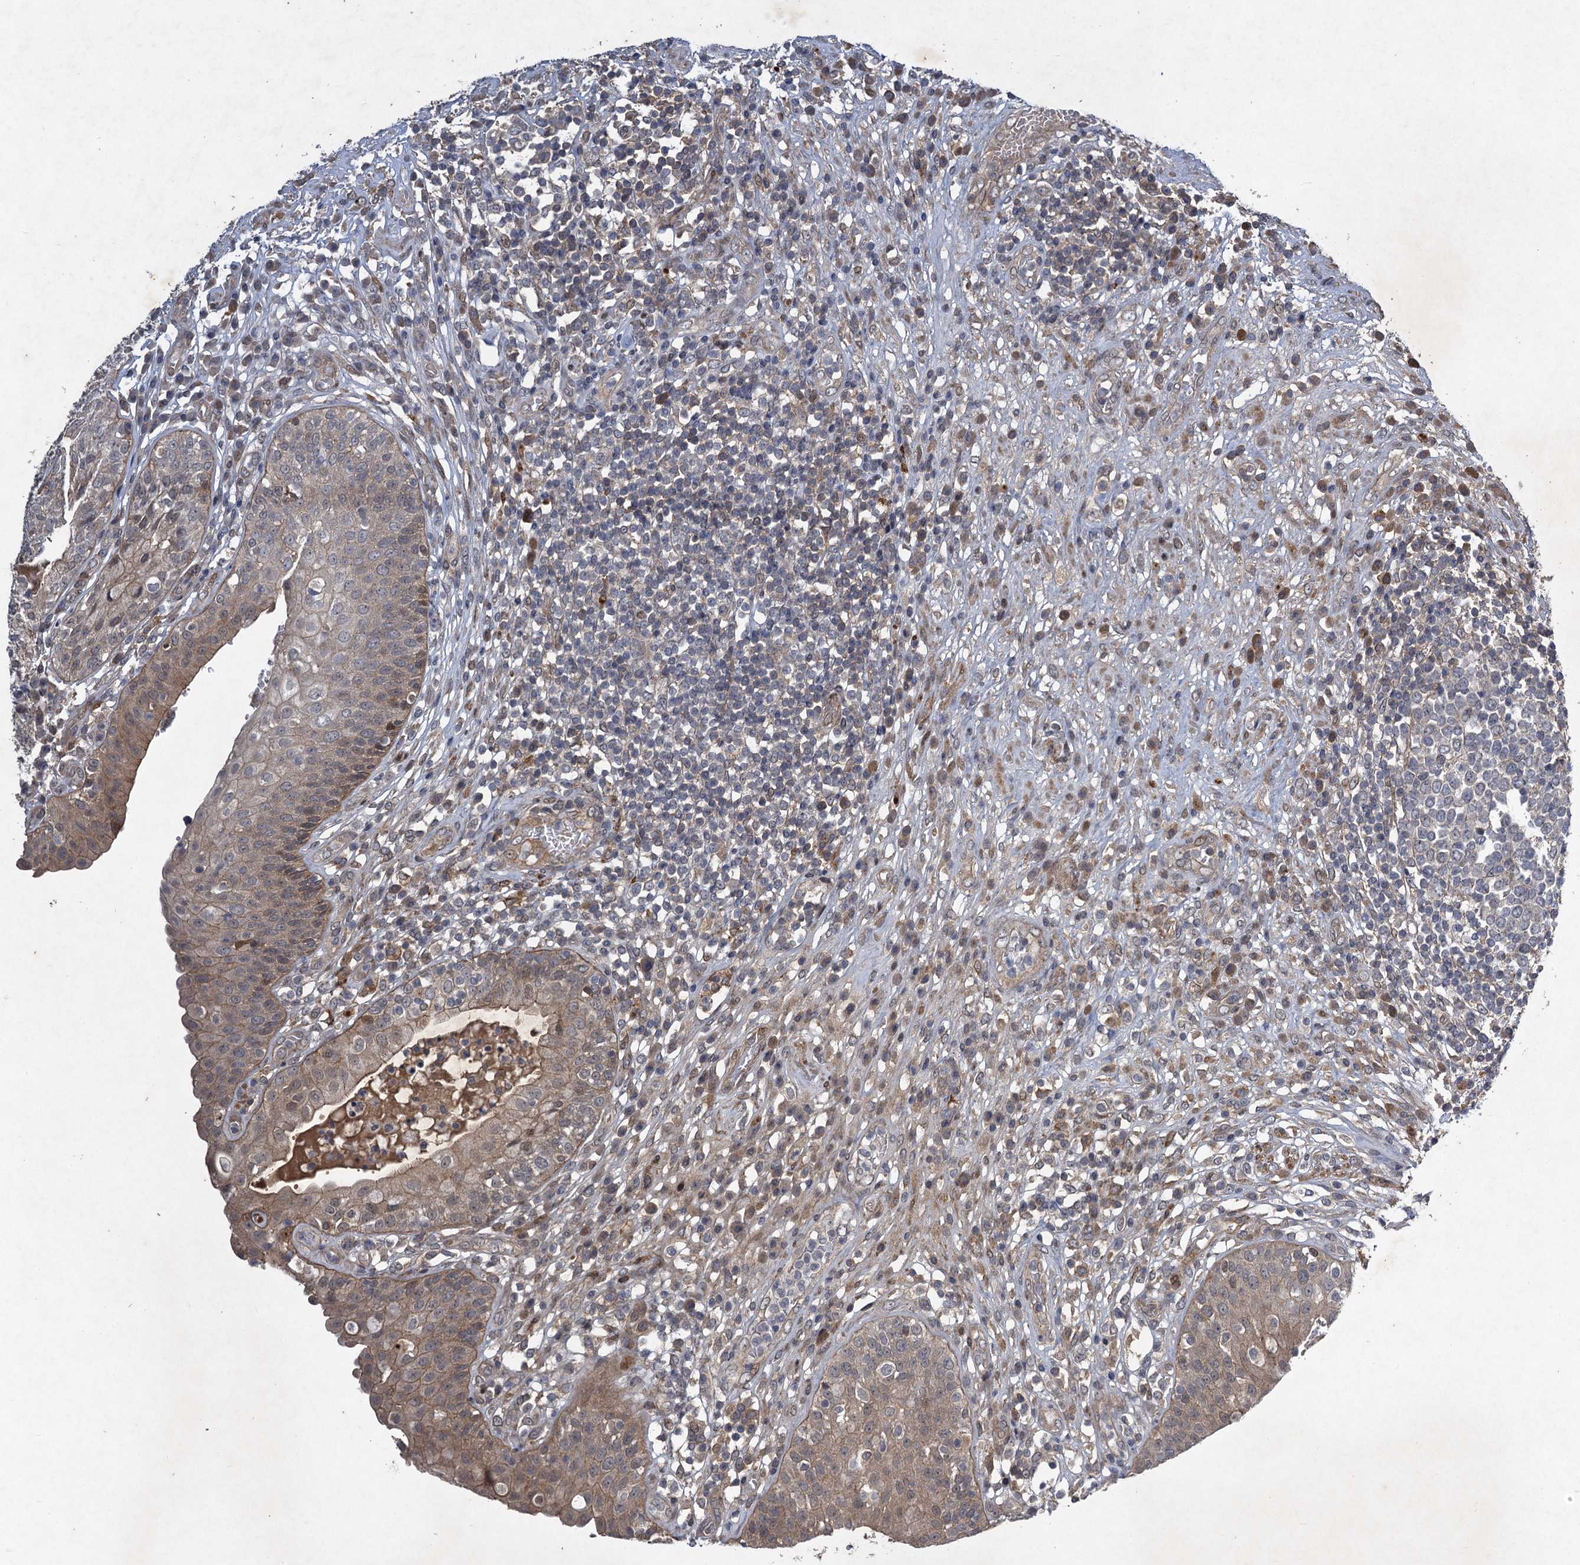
{"staining": {"intensity": "moderate", "quantity": "<25%", "location": "cytoplasmic/membranous,nuclear"}, "tissue": "urinary bladder", "cell_type": "Urothelial cells", "image_type": "normal", "snomed": [{"axis": "morphology", "description": "Normal tissue, NOS"}, {"axis": "topography", "description": "Urinary bladder"}], "caption": "IHC micrograph of unremarkable urinary bladder stained for a protein (brown), which shows low levels of moderate cytoplasmic/membranous,nuclear positivity in approximately <25% of urothelial cells.", "gene": "NUDT22", "patient": {"sex": "female", "age": 62}}